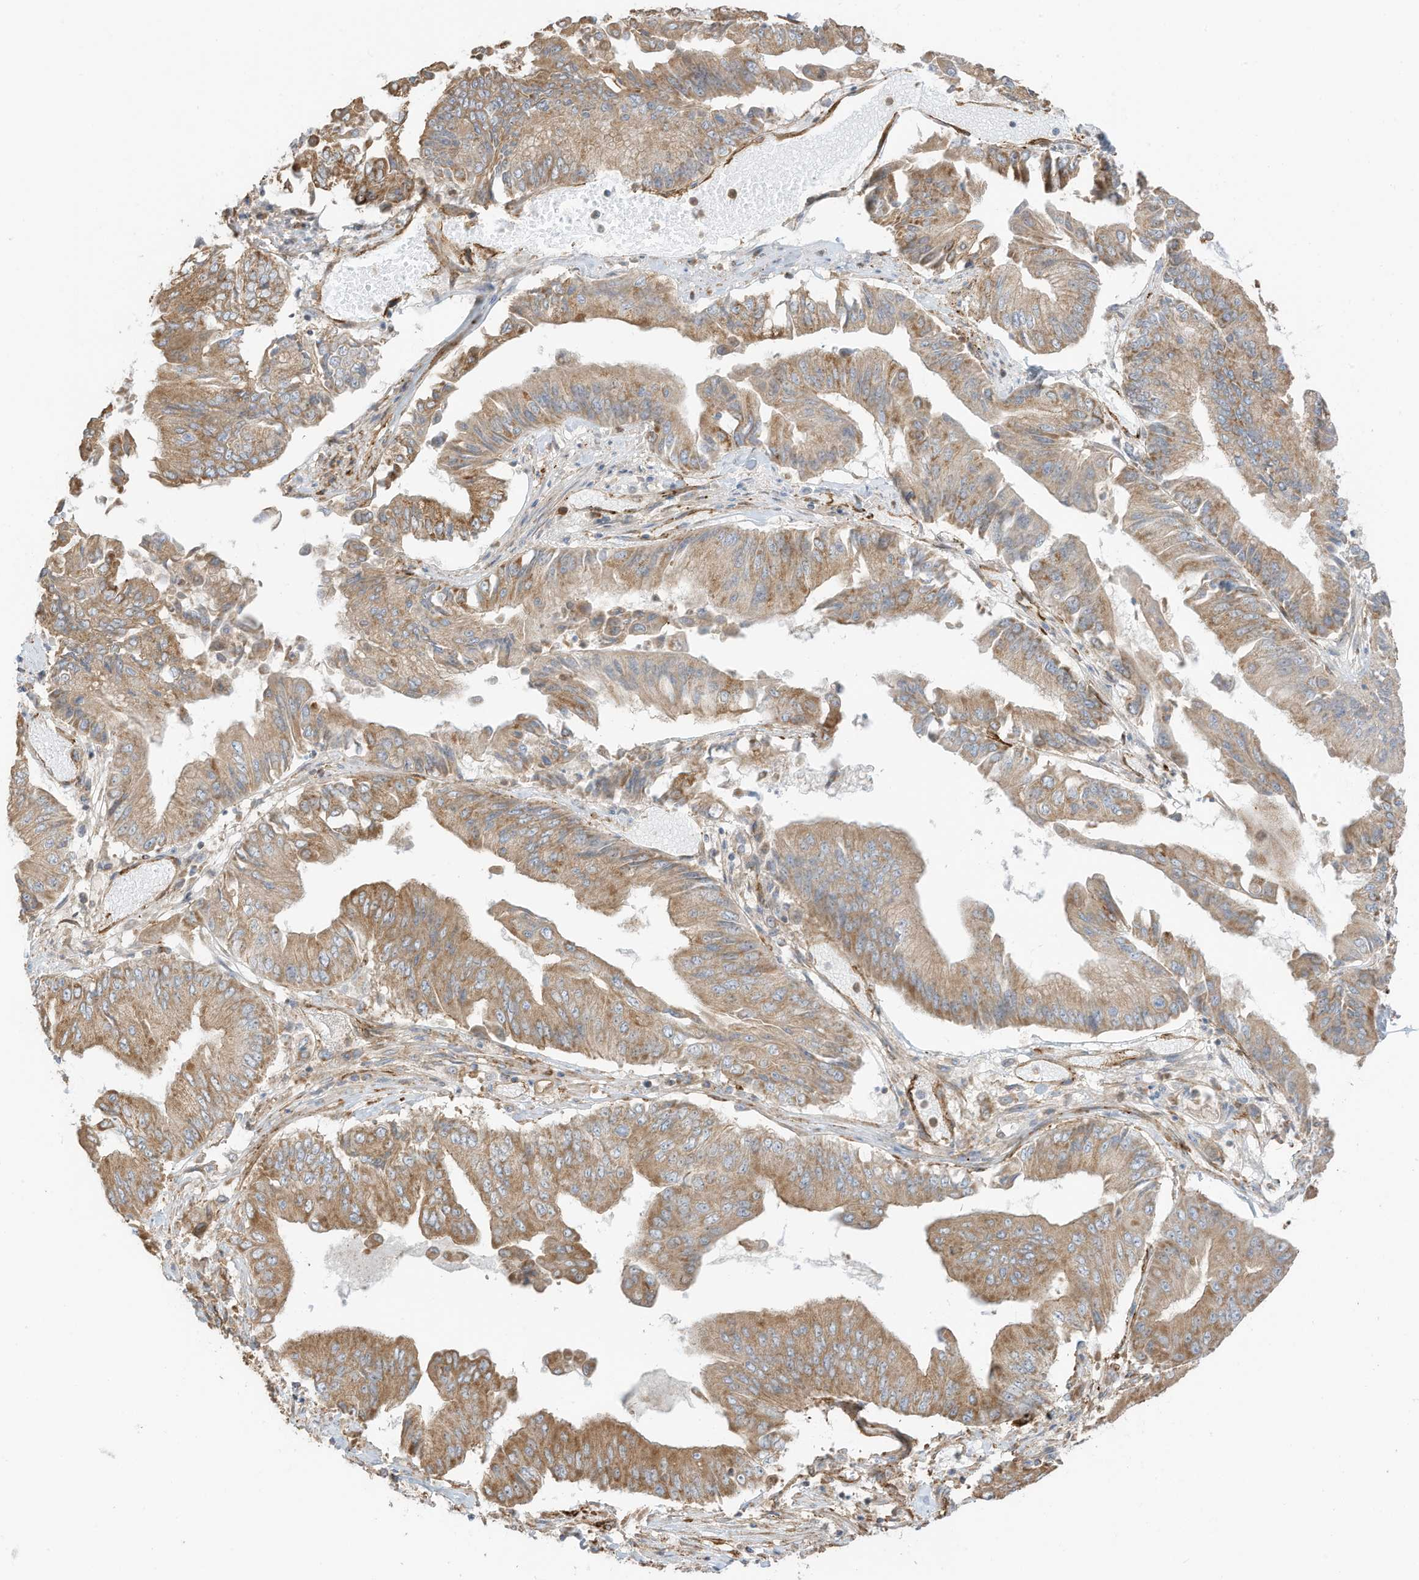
{"staining": {"intensity": "moderate", "quantity": ">75%", "location": "cytoplasmic/membranous"}, "tissue": "pancreatic cancer", "cell_type": "Tumor cells", "image_type": "cancer", "snomed": [{"axis": "morphology", "description": "Adenocarcinoma, NOS"}, {"axis": "topography", "description": "Pancreas"}], "caption": "Adenocarcinoma (pancreatic) stained with a protein marker displays moderate staining in tumor cells.", "gene": "ABCB7", "patient": {"sex": "female", "age": 77}}